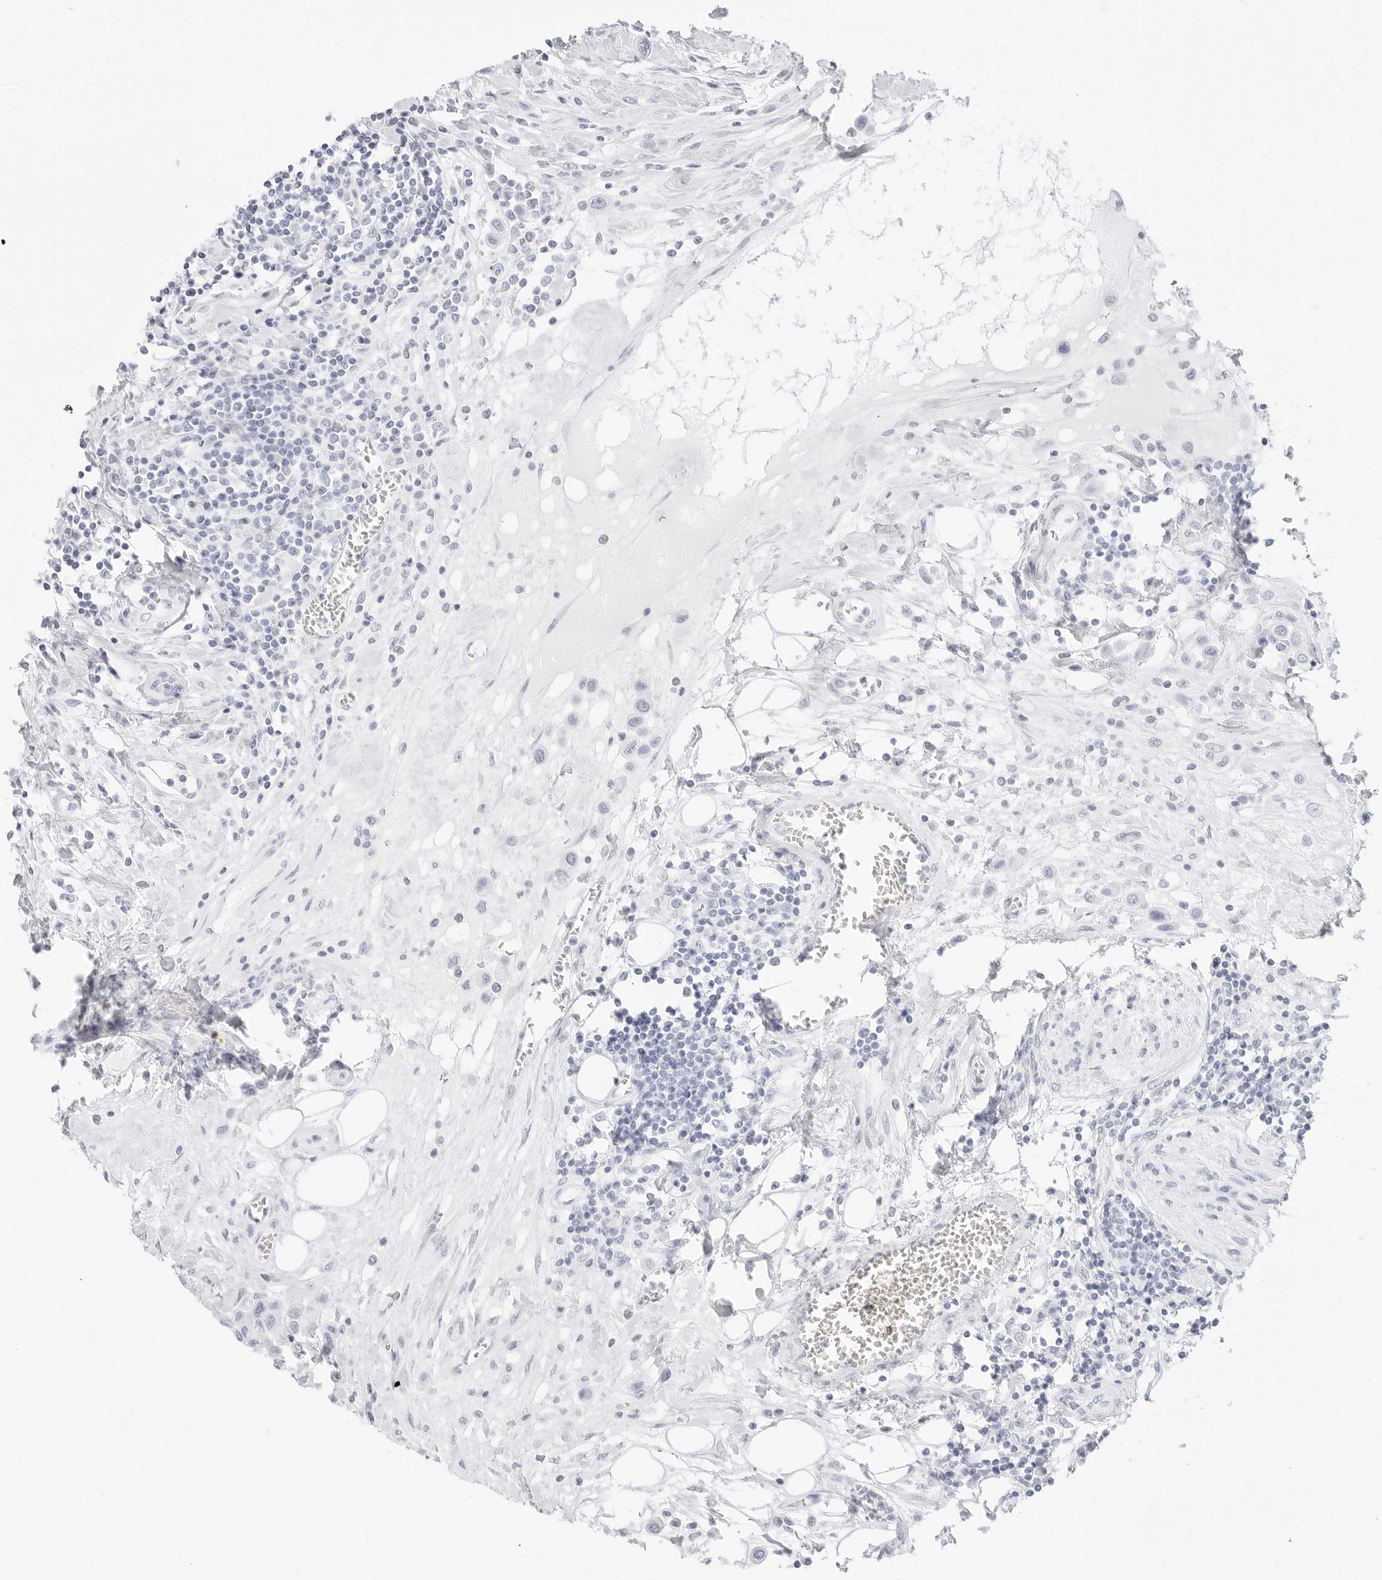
{"staining": {"intensity": "negative", "quantity": "none", "location": "none"}, "tissue": "urothelial cancer", "cell_type": "Tumor cells", "image_type": "cancer", "snomed": [{"axis": "morphology", "description": "Urothelial carcinoma, High grade"}, {"axis": "topography", "description": "Urinary bladder"}], "caption": "Immunohistochemistry (IHC) histopathology image of urothelial carcinoma (high-grade) stained for a protein (brown), which exhibits no positivity in tumor cells.", "gene": "TFF2", "patient": {"sex": "male", "age": 50}}